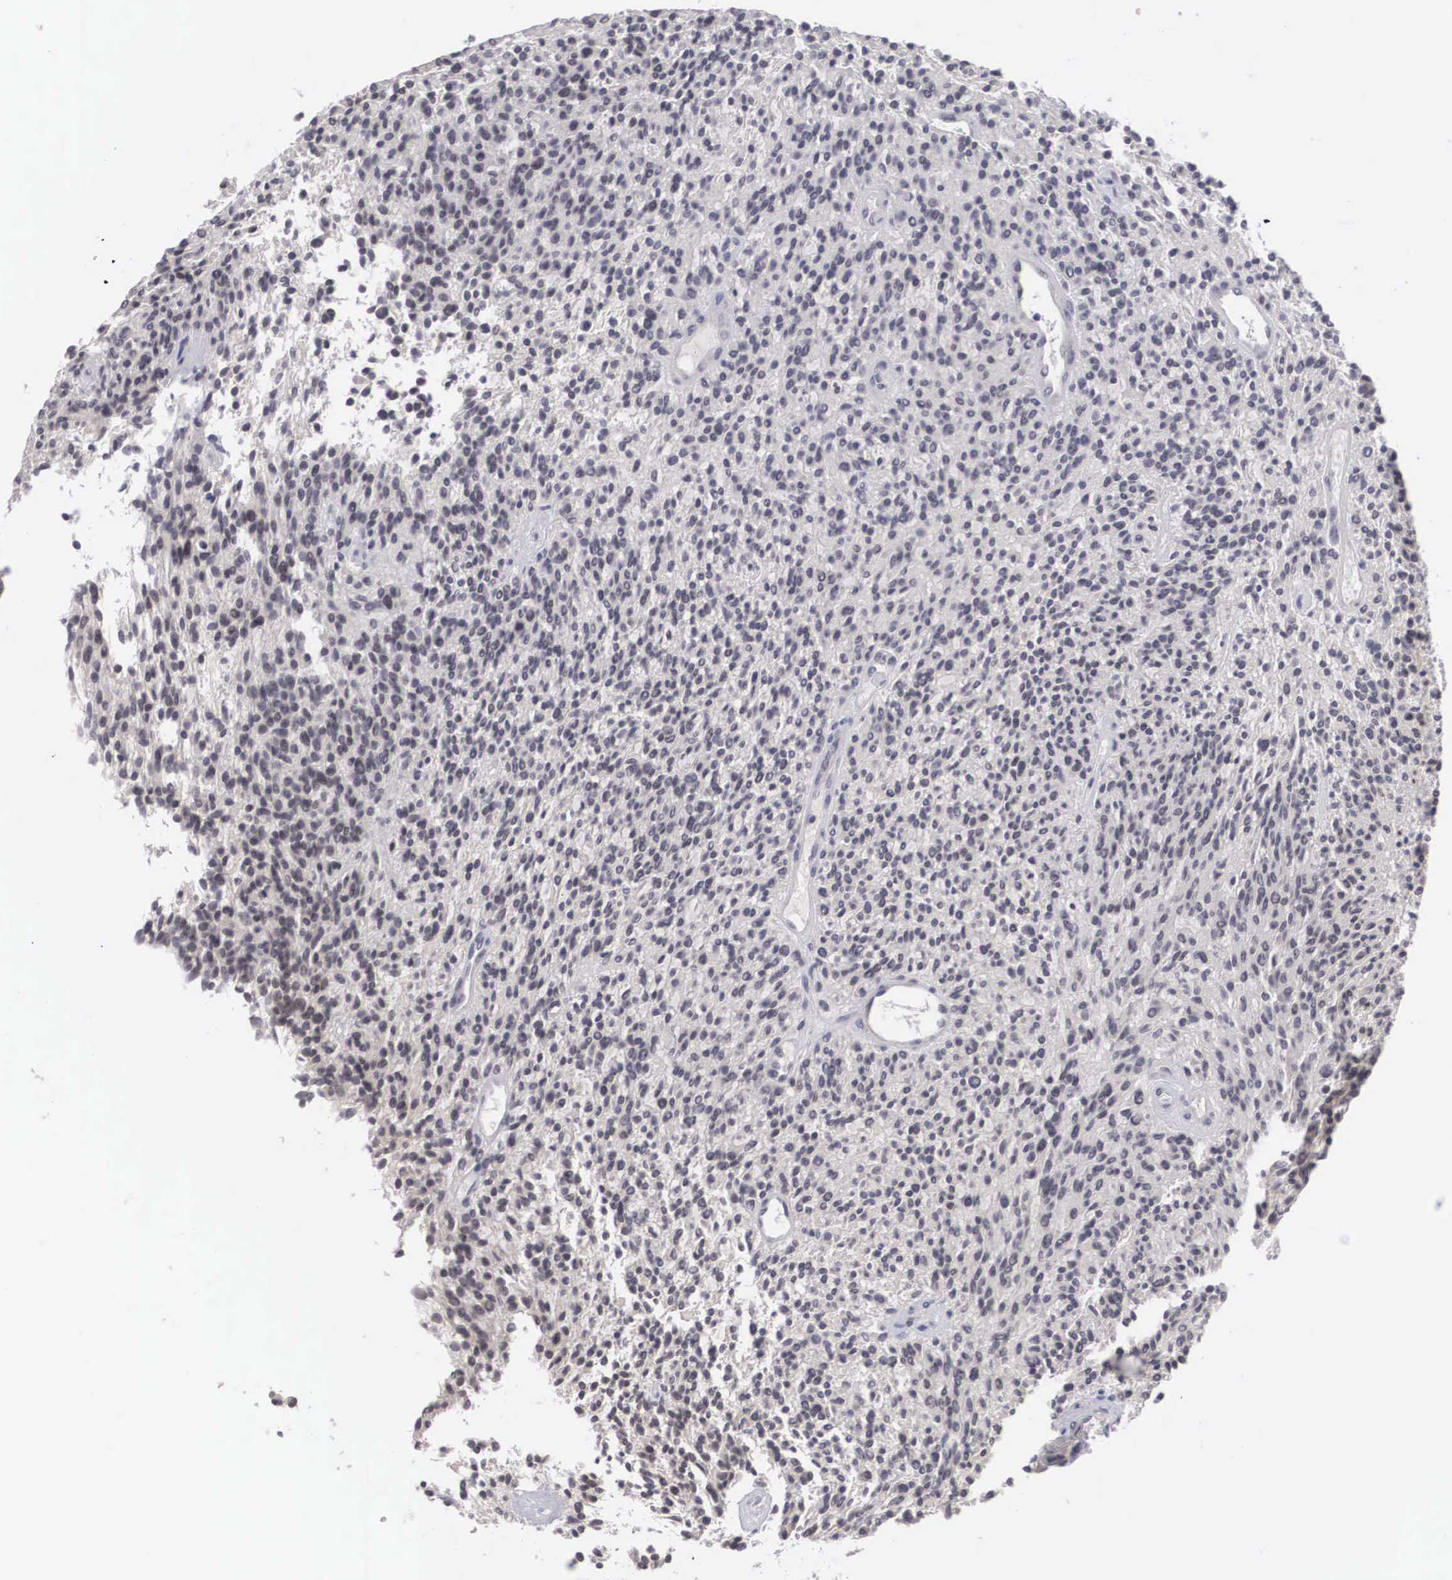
{"staining": {"intensity": "negative", "quantity": "none", "location": "none"}, "tissue": "glioma", "cell_type": "Tumor cells", "image_type": "cancer", "snomed": [{"axis": "morphology", "description": "Glioma, malignant, High grade"}, {"axis": "topography", "description": "Brain"}], "caption": "Protein analysis of glioma displays no significant staining in tumor cells.", "gene": "WDR89", "patient": {"sex": "female", "age": 13}}